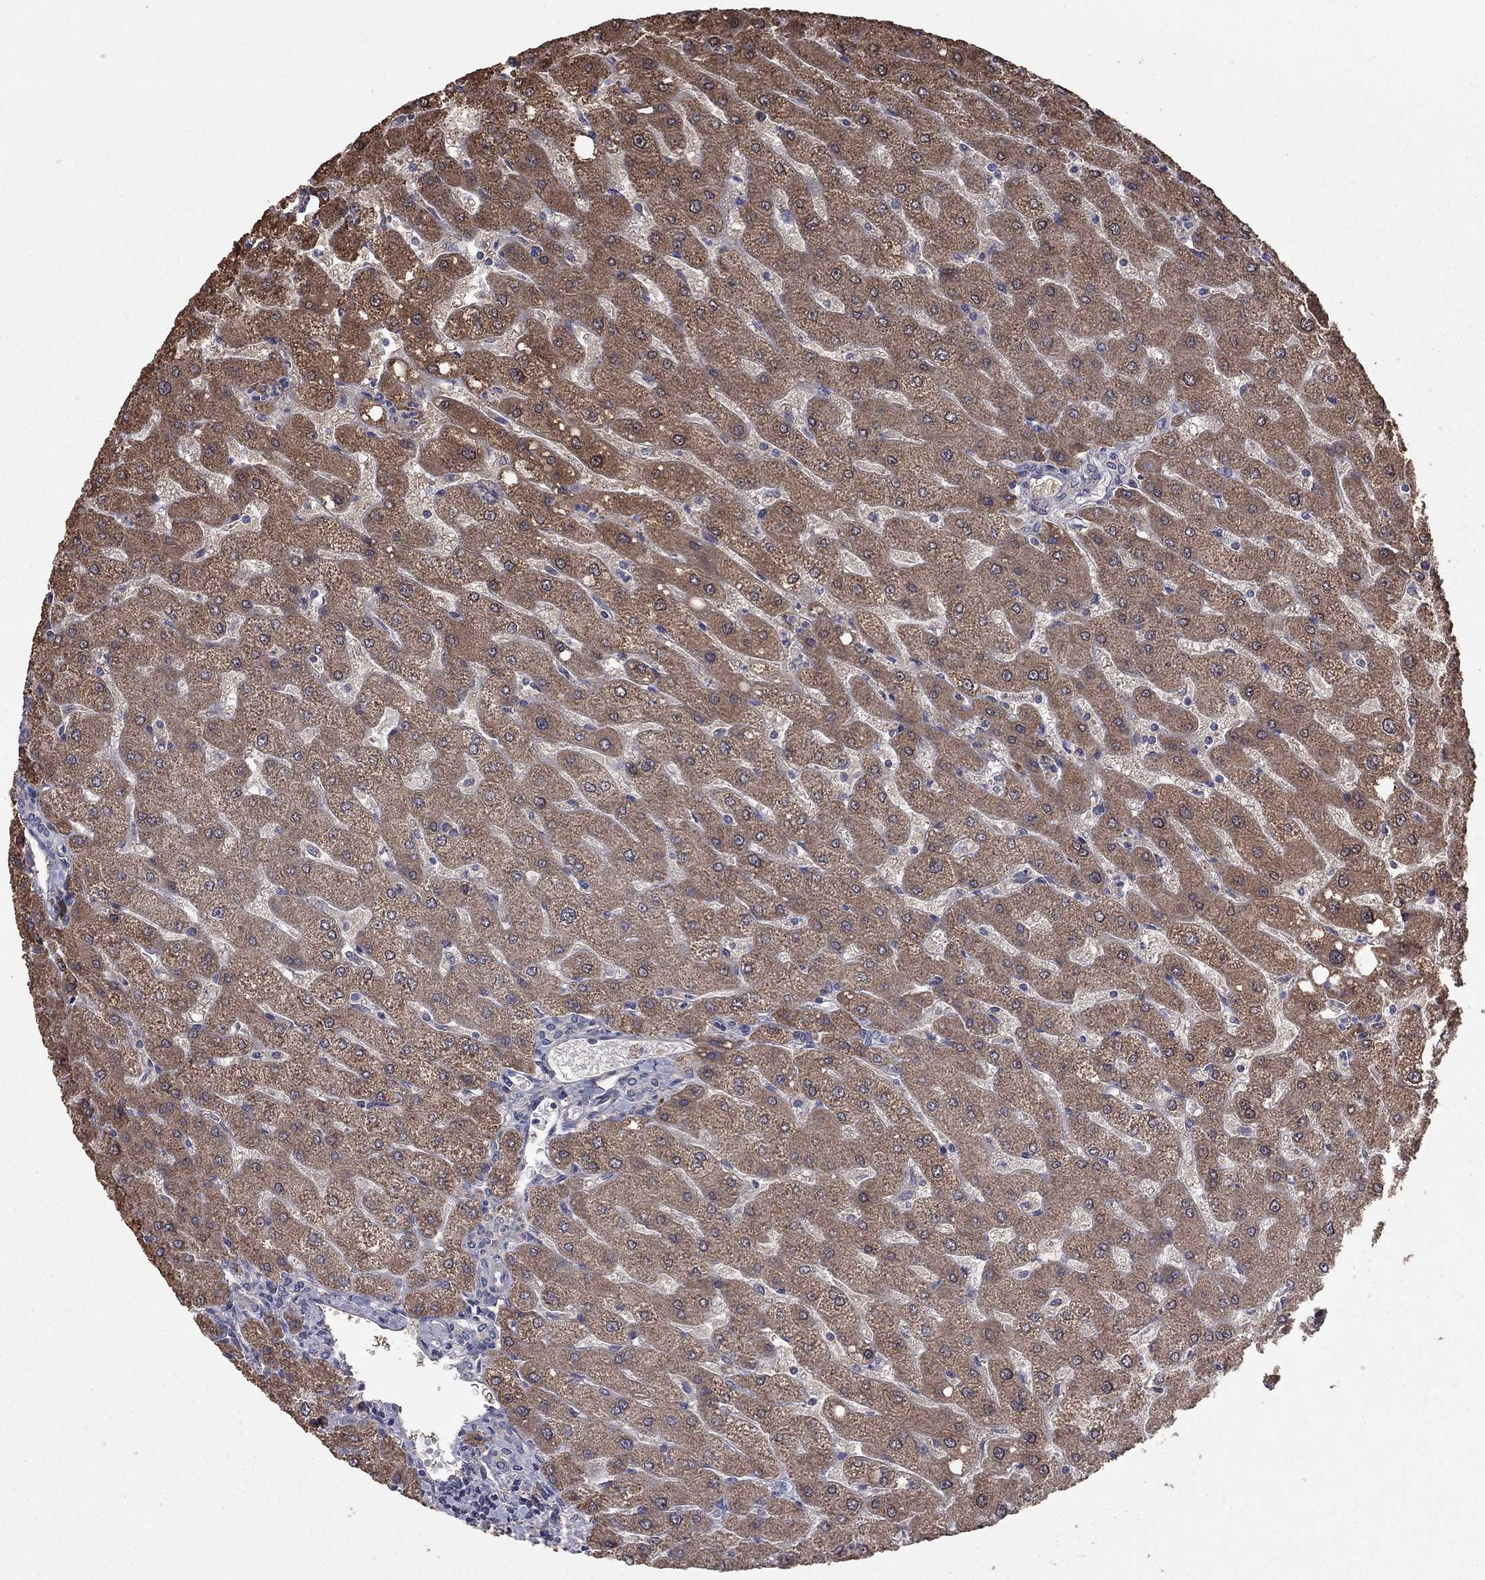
{"staining": {"intensity": "negative", "quantity": "none", "location": "none"}, "tissue": "liver", "cell_type": "Cholangiocytes", "image_type": "normal", "snomed": [{"axis": "morphology", "description": "Normal tissue, NOS"}, {"axis": "topography", "description": "Liver"}], "caption": "The IHC histopathology image has no significant expression in cholangiocytes of liver. (DAB (3,3'-diaminobenzidine) IHC visualized using brightfield microscopy, high magnification).", "gene": "FLT4", "patient": {"sex": "male", "age": 67}}